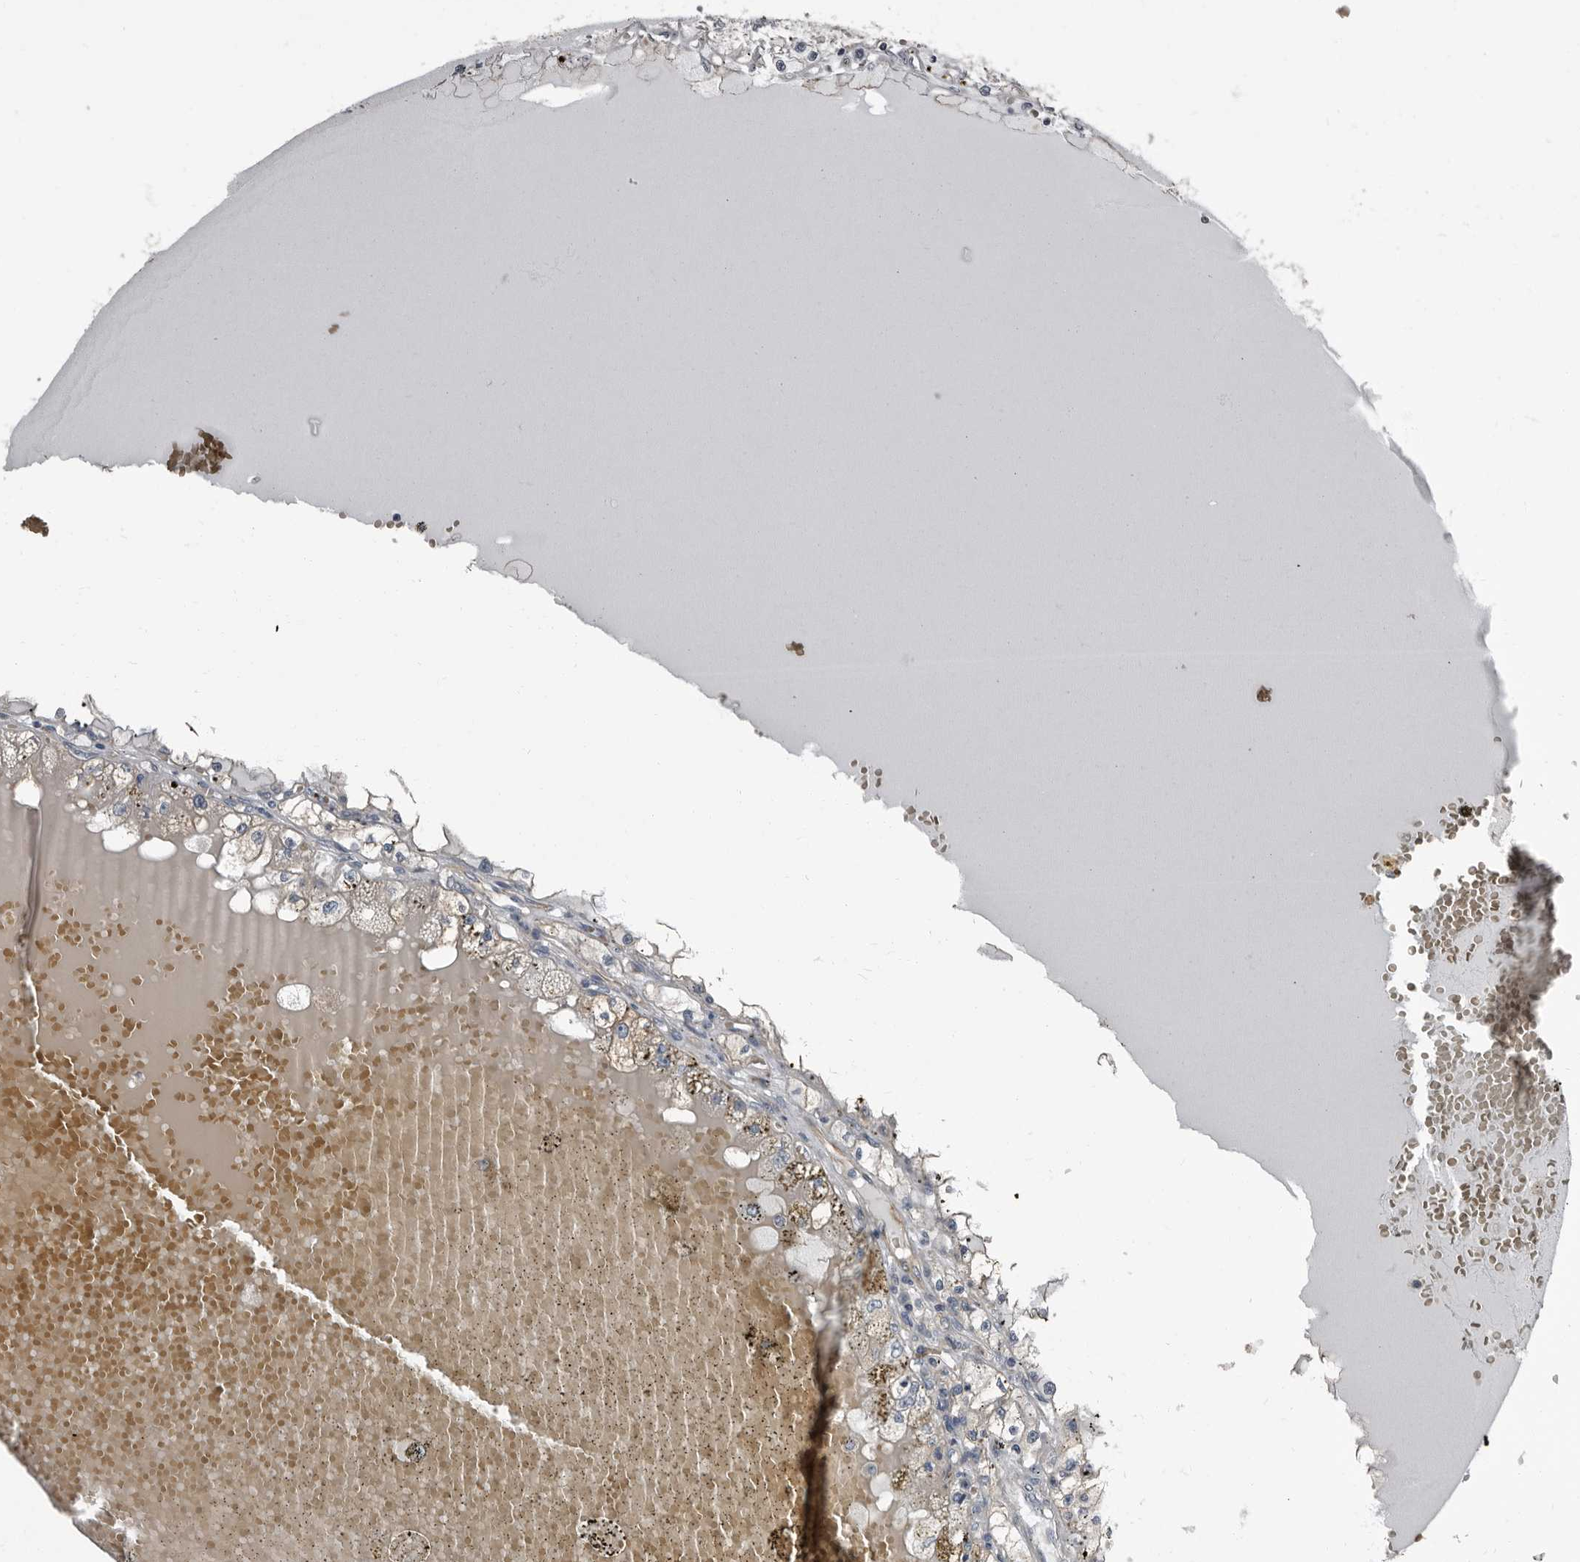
{"staining": {"intensity": "moderate", "quantity": "<25%", "location": "cytoplasmic/membranous"}, "tissue": "renal cancer", "cell_type": "Tumor cells", "image_type": "cancer", "snomed": [{"axis": "morphology", "description": "Adenocarcinoma, NOS"}, {"axis": "topography", "description": "Kidney"}], "caption": "Immunohistochemical staining of renal adenocarcinoma reveals low levels of moderate cytoplasmic/membranous staining in about <25% of tumor cells. (Stains: DAB (3,3'-diaminobenzidine) in brown, nuclei in blue, Microscopy: brightfield microscopy at high magnification).", "gene": "TPD52L1", "patient": {"sex": "male", "age": 56}}